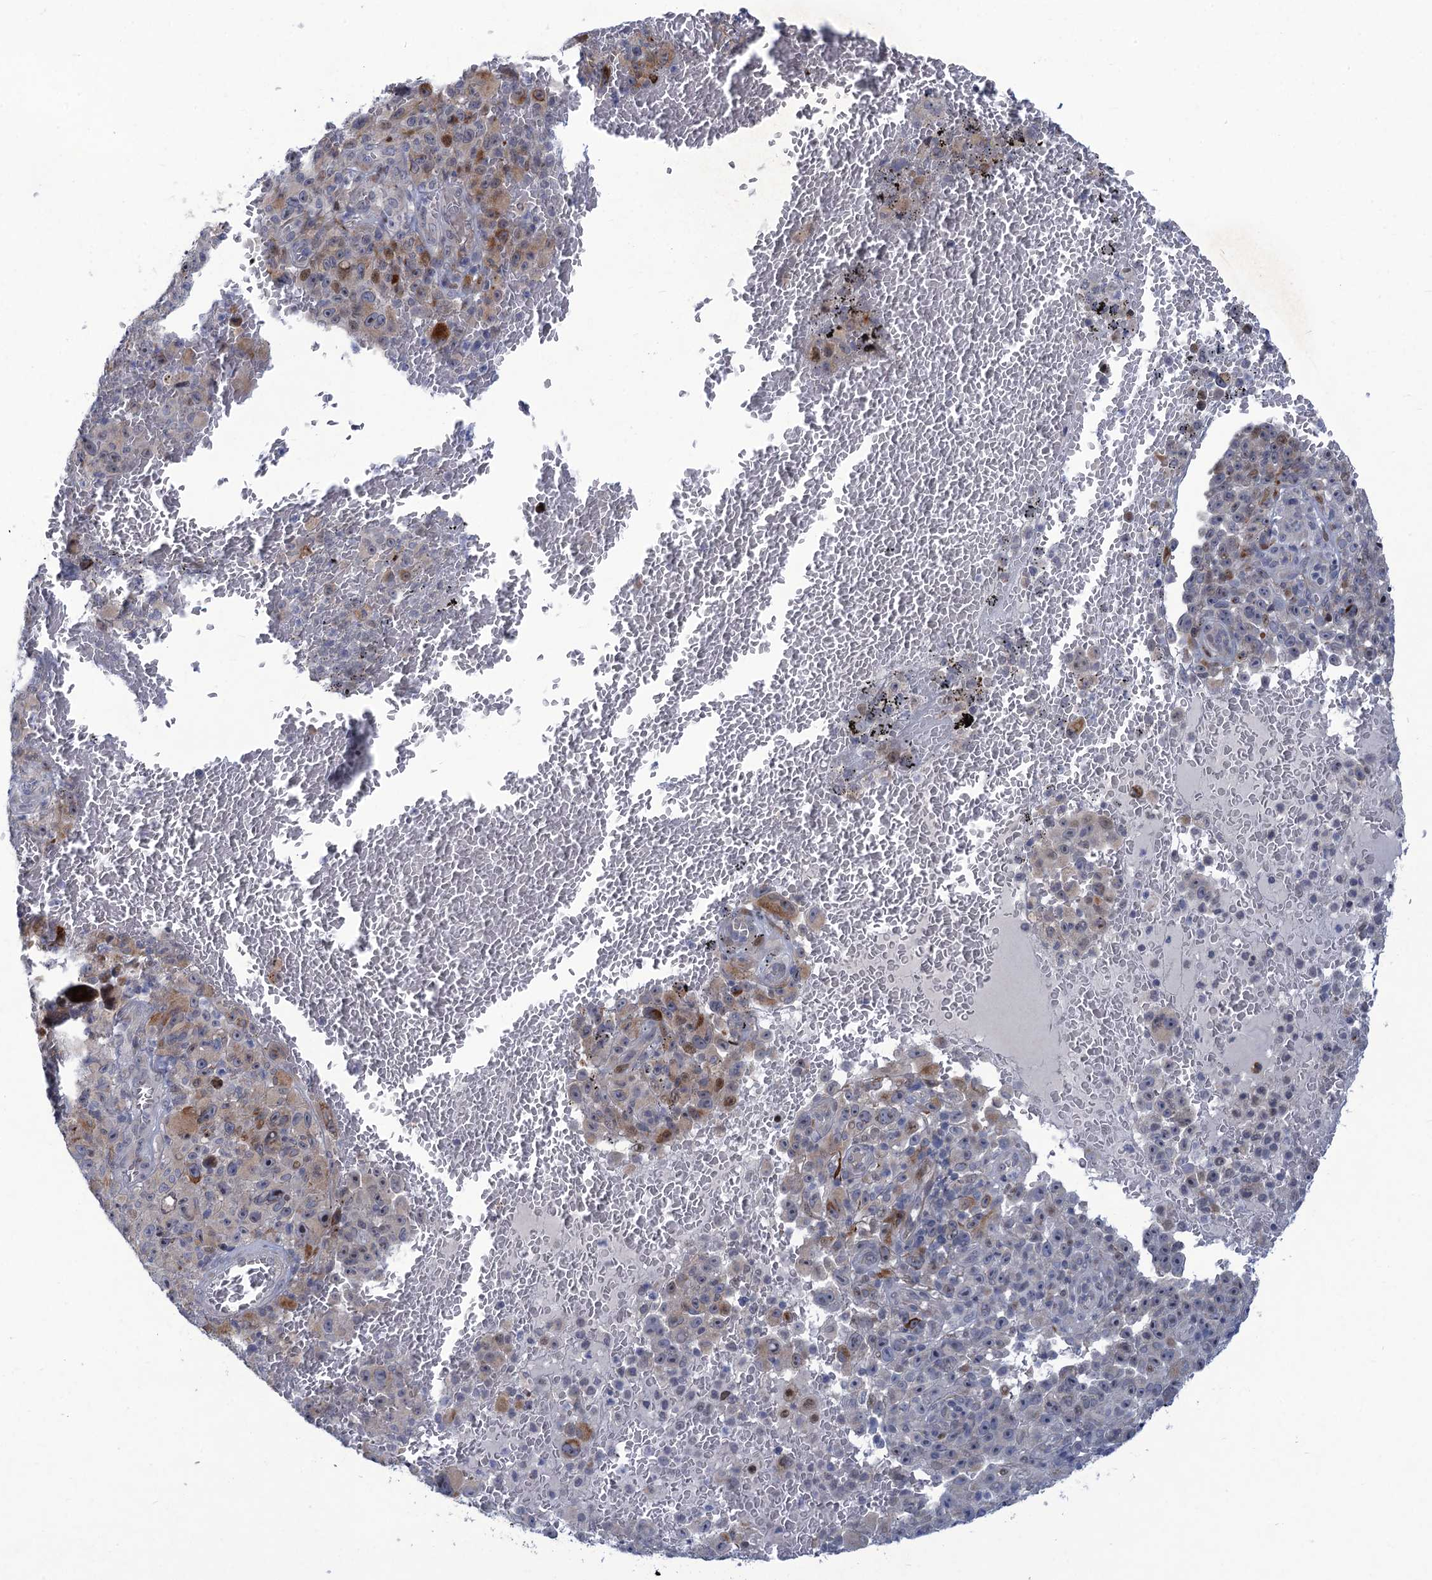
{"staining": {"intensity": "moderate", "quantity": "<25%", "location": "cytoplasmic/membranous,nuclear"}, "tissue": "melanoma", "cell_type": "Tumor cells", "image_type": "cancer", "snomed": [{"axis": "morphology", "description": "Malignant melanoma, NOS"}, {"axis": "topography", "description": "Skin"}], "caption": "Protein analysis of melanoma tissue exhibits moderate cytoplasmic/membranous and nuclear staining in approximately <25% of tumor cells.", "gene": "QPCTL", "patient": {"sex": "female", "age": 82}}